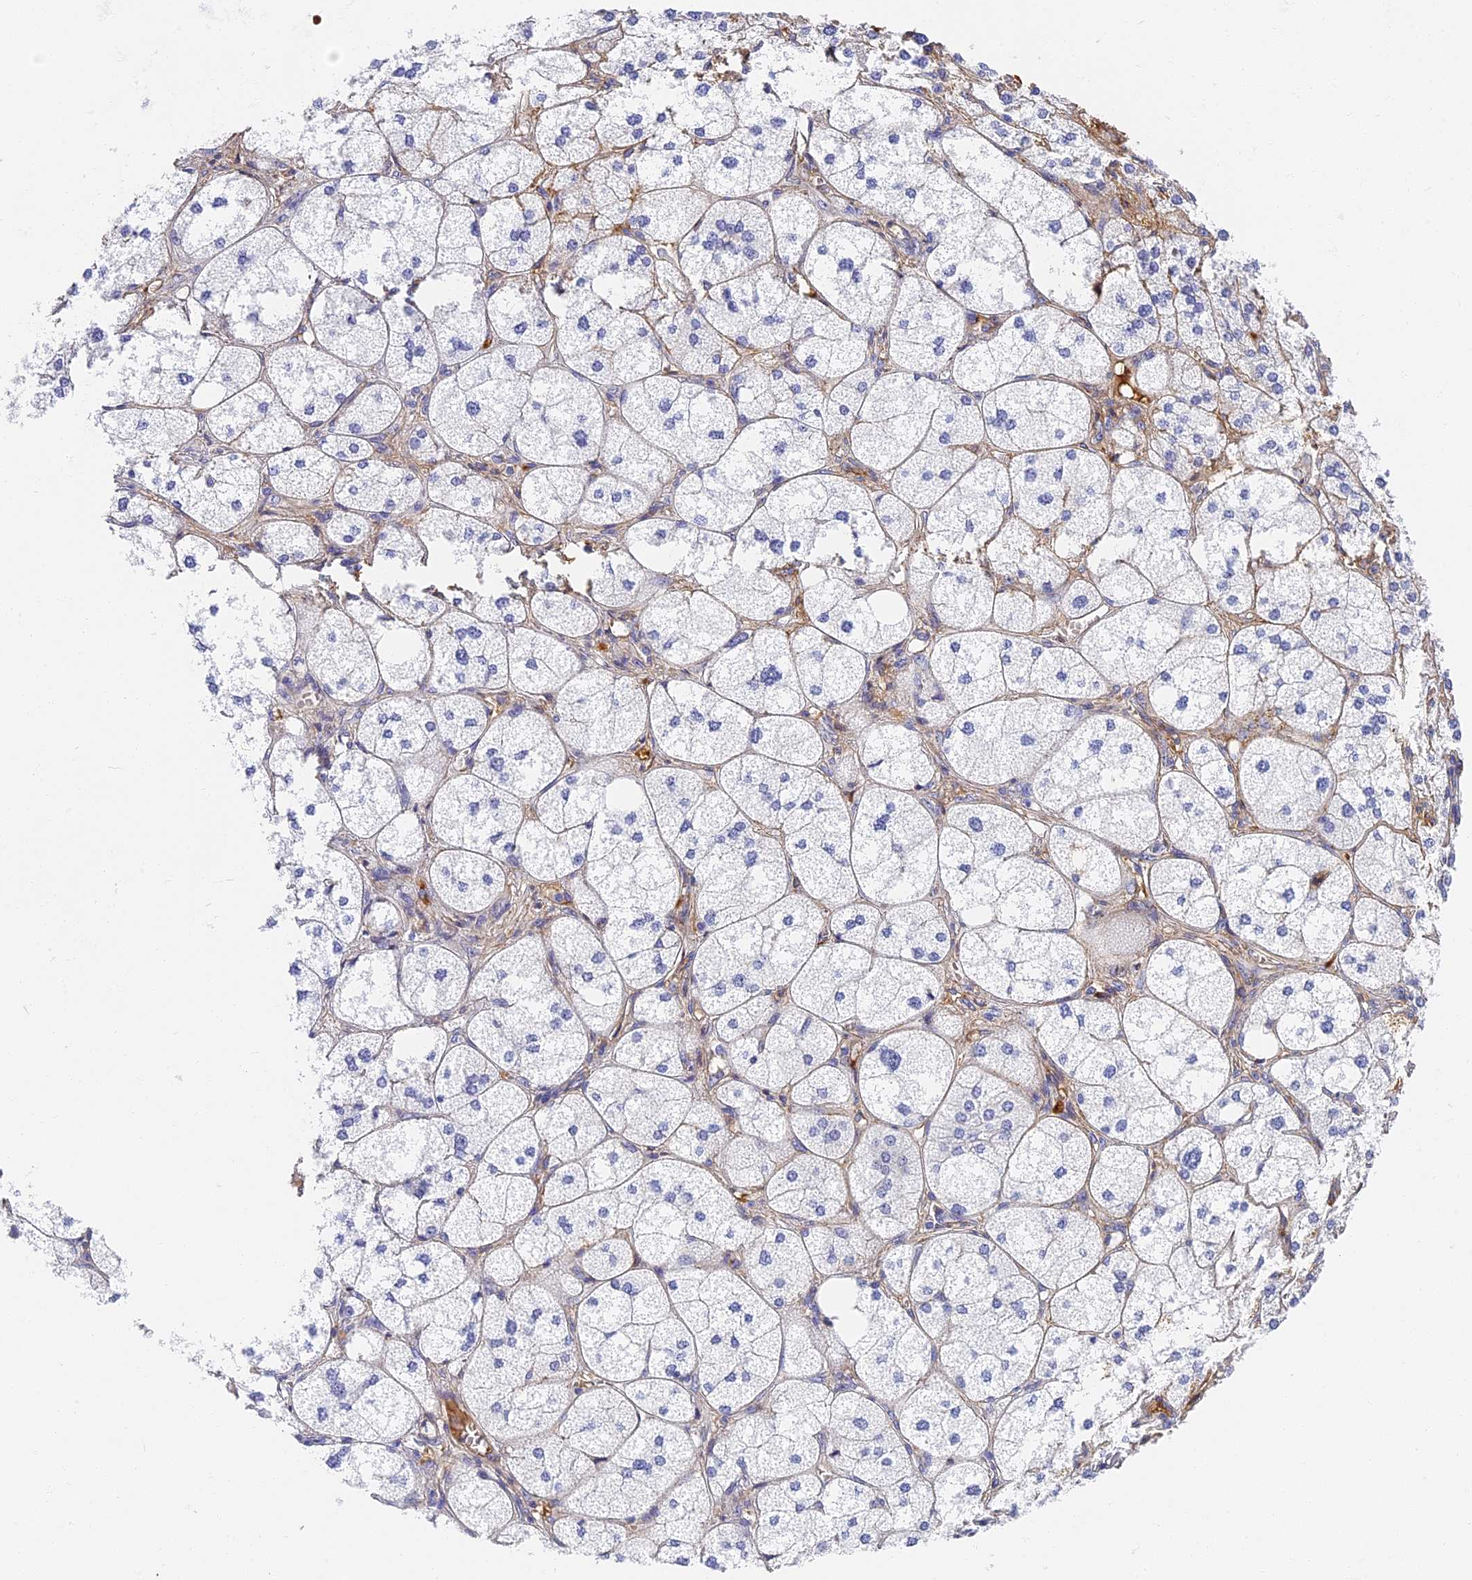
{"staining": {"intensity": "negative", "quantity": "none", "location": "none"}, "tissue": "adrenal gland", "cell_type": "Glandular cells", "image_type": "normal", "snomed": [{"axis": "morphology", "description": "Normal tissue, NOS"}, {"axis": "topography", "description": "Adrenal gland"}], "caption": "This is an immunohistochemistry (IHC) image of unremarkable adrenal gland. There is no staining in glandular cells.", "gene": "ITIH1", "patient": {"sex": "female", "age": 61}}